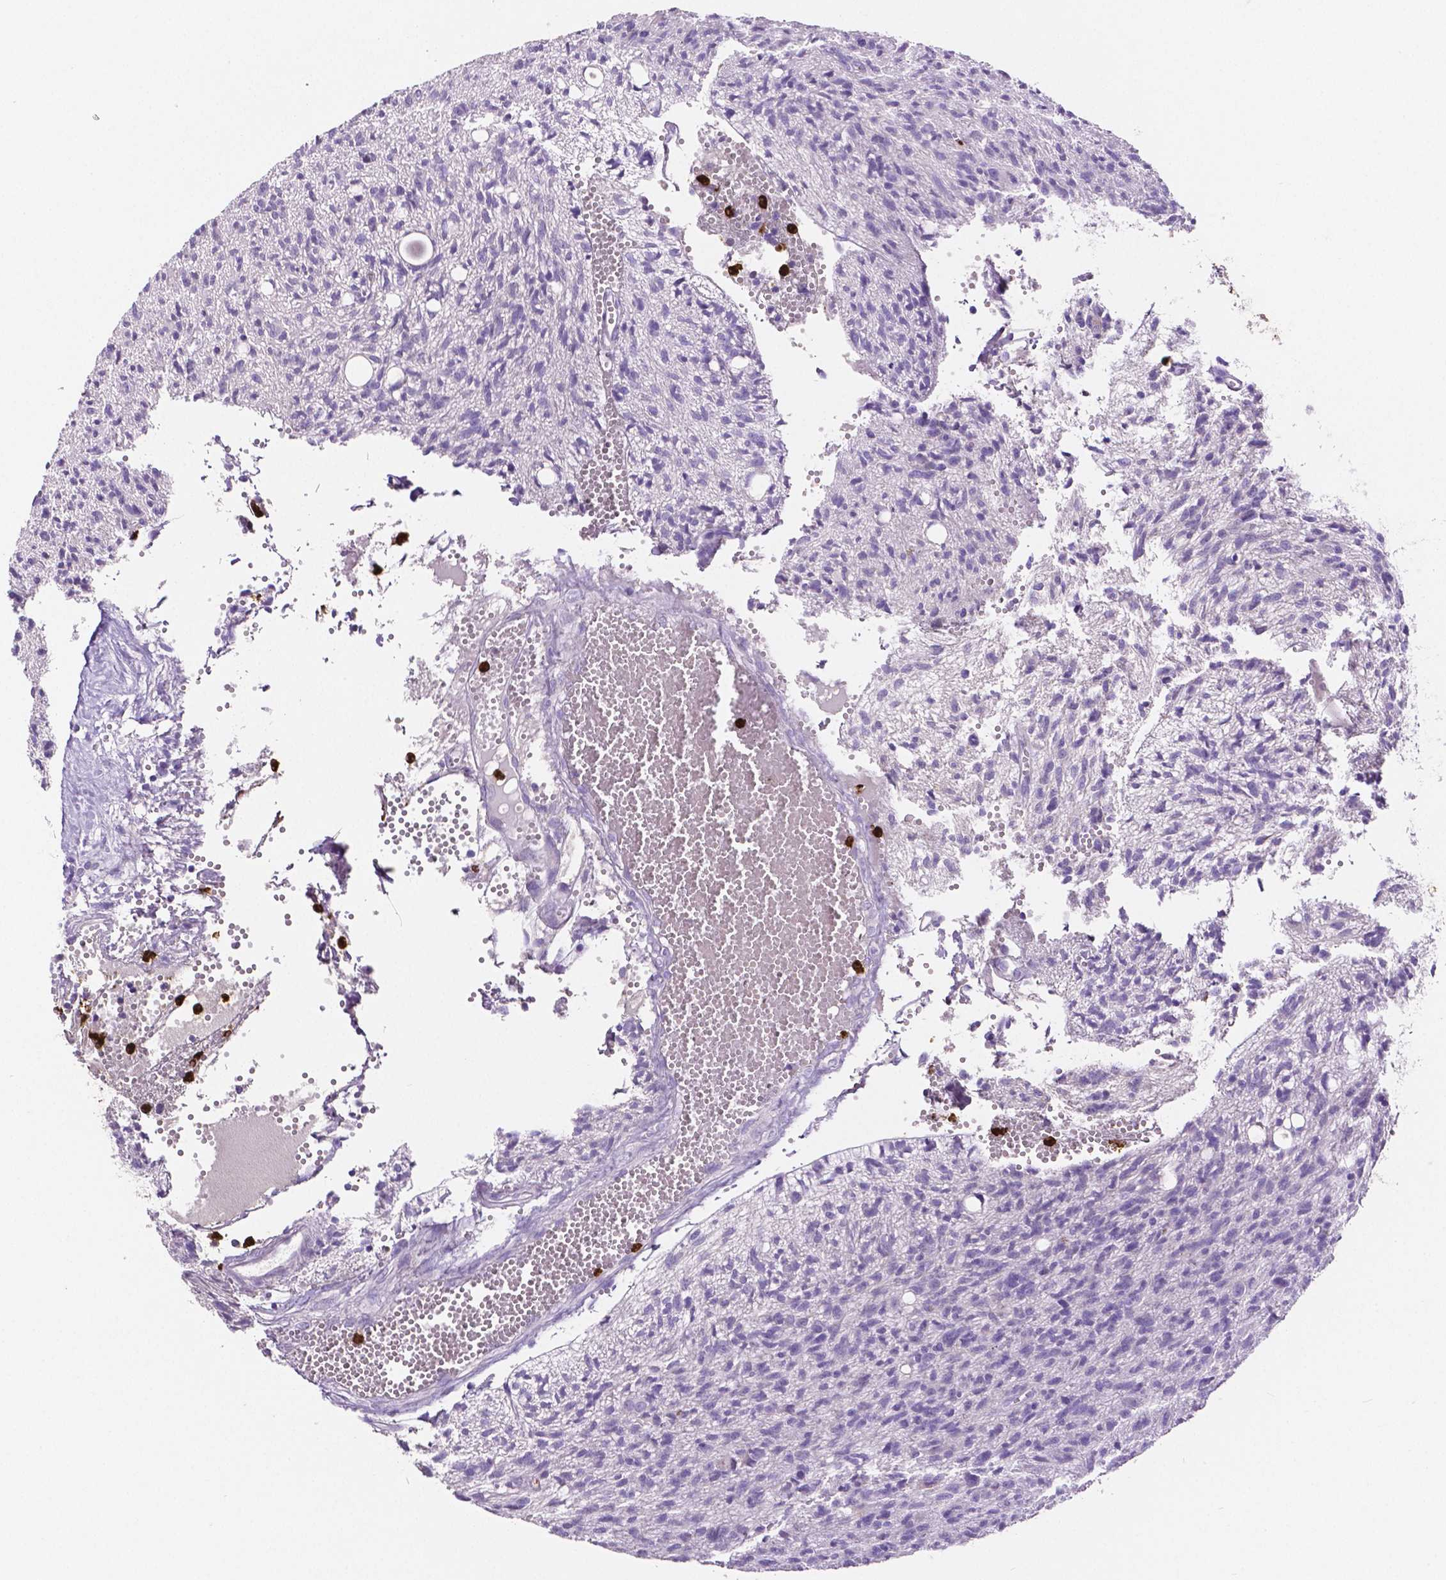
{"staining": {"intensity": "negative", "quantity": "none", "location": "none"}, "tissue": "glioma", "cell_type": "Tumor cells", "image_type": "cancer", "snomed": [{"axis": "morphology", "description": "Glioma, malignant, Low grade"}, {"axis": "topography", "description": "Brain"}], "caption": "The histopathology image demonstrates no significant expression in tumor cells of glioma.", "gene": "MMP9", "patient": {"sex": "male", "age": 64}}